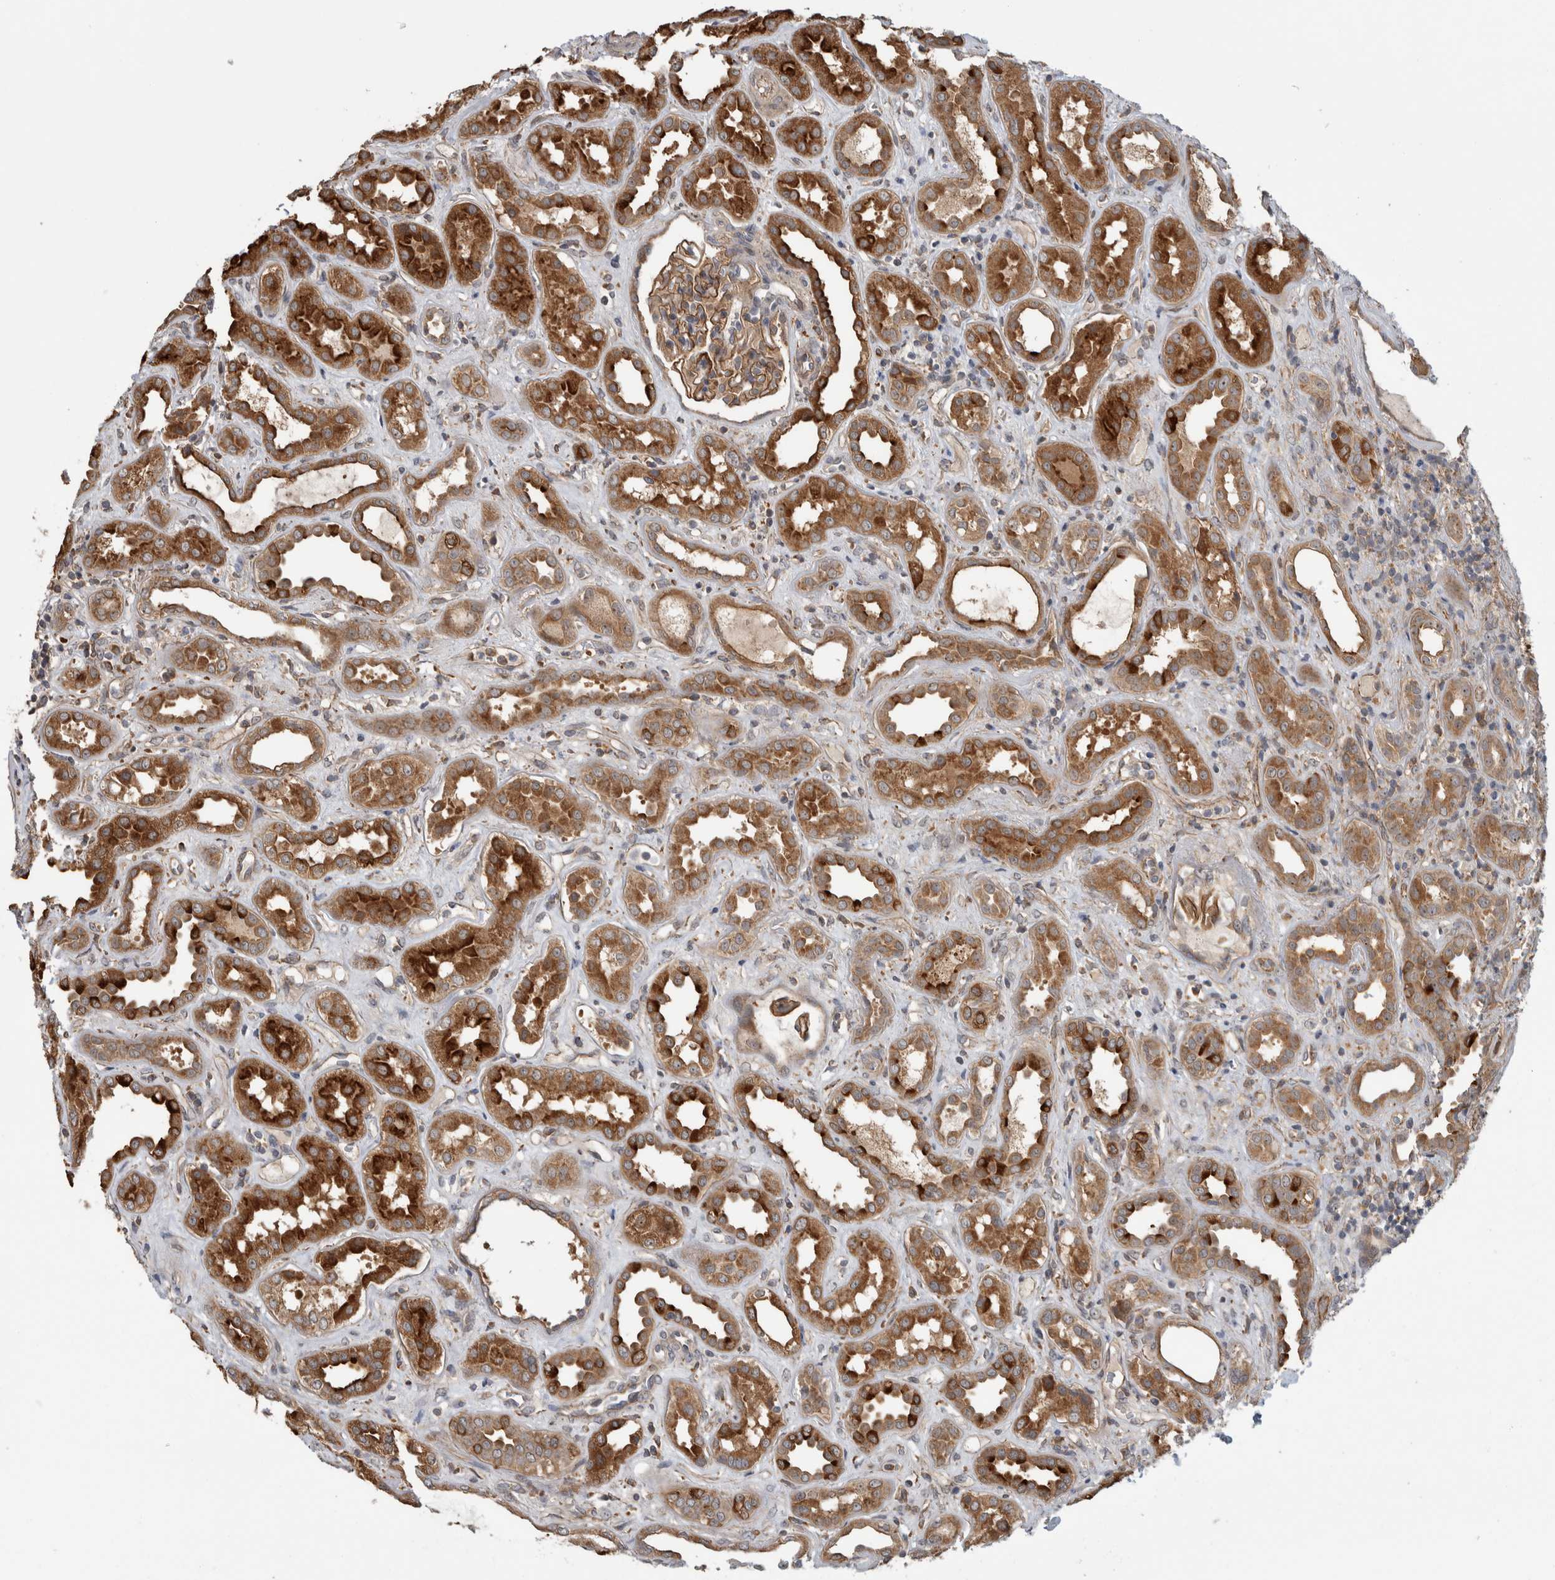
{"staining": {"intensity": "strong", "quantity": "25%-75%", "location": "cytoplasmic/membranous"}, "tissue": "kidney", "cell_type": "Cells in glomeruli", "image_type": "normal", "snomed": [{"axis": "morphology", "description": "Normal tissue, NOS"}, {"axis": "topography", "description": "Kidney"}], "caption": "Protein analysis of normal kidney displays strong cytoplasmic/membranous staining in about 25%-75% of cells in glomeruli. The staining was performed using DAB to visualize the protein expression in brown, while the nuclei were stained in blue with hematoxylin (Magnification: 20x).", "gene": "ADGRL3", "patient": {"sex": "male", "age": 59}}